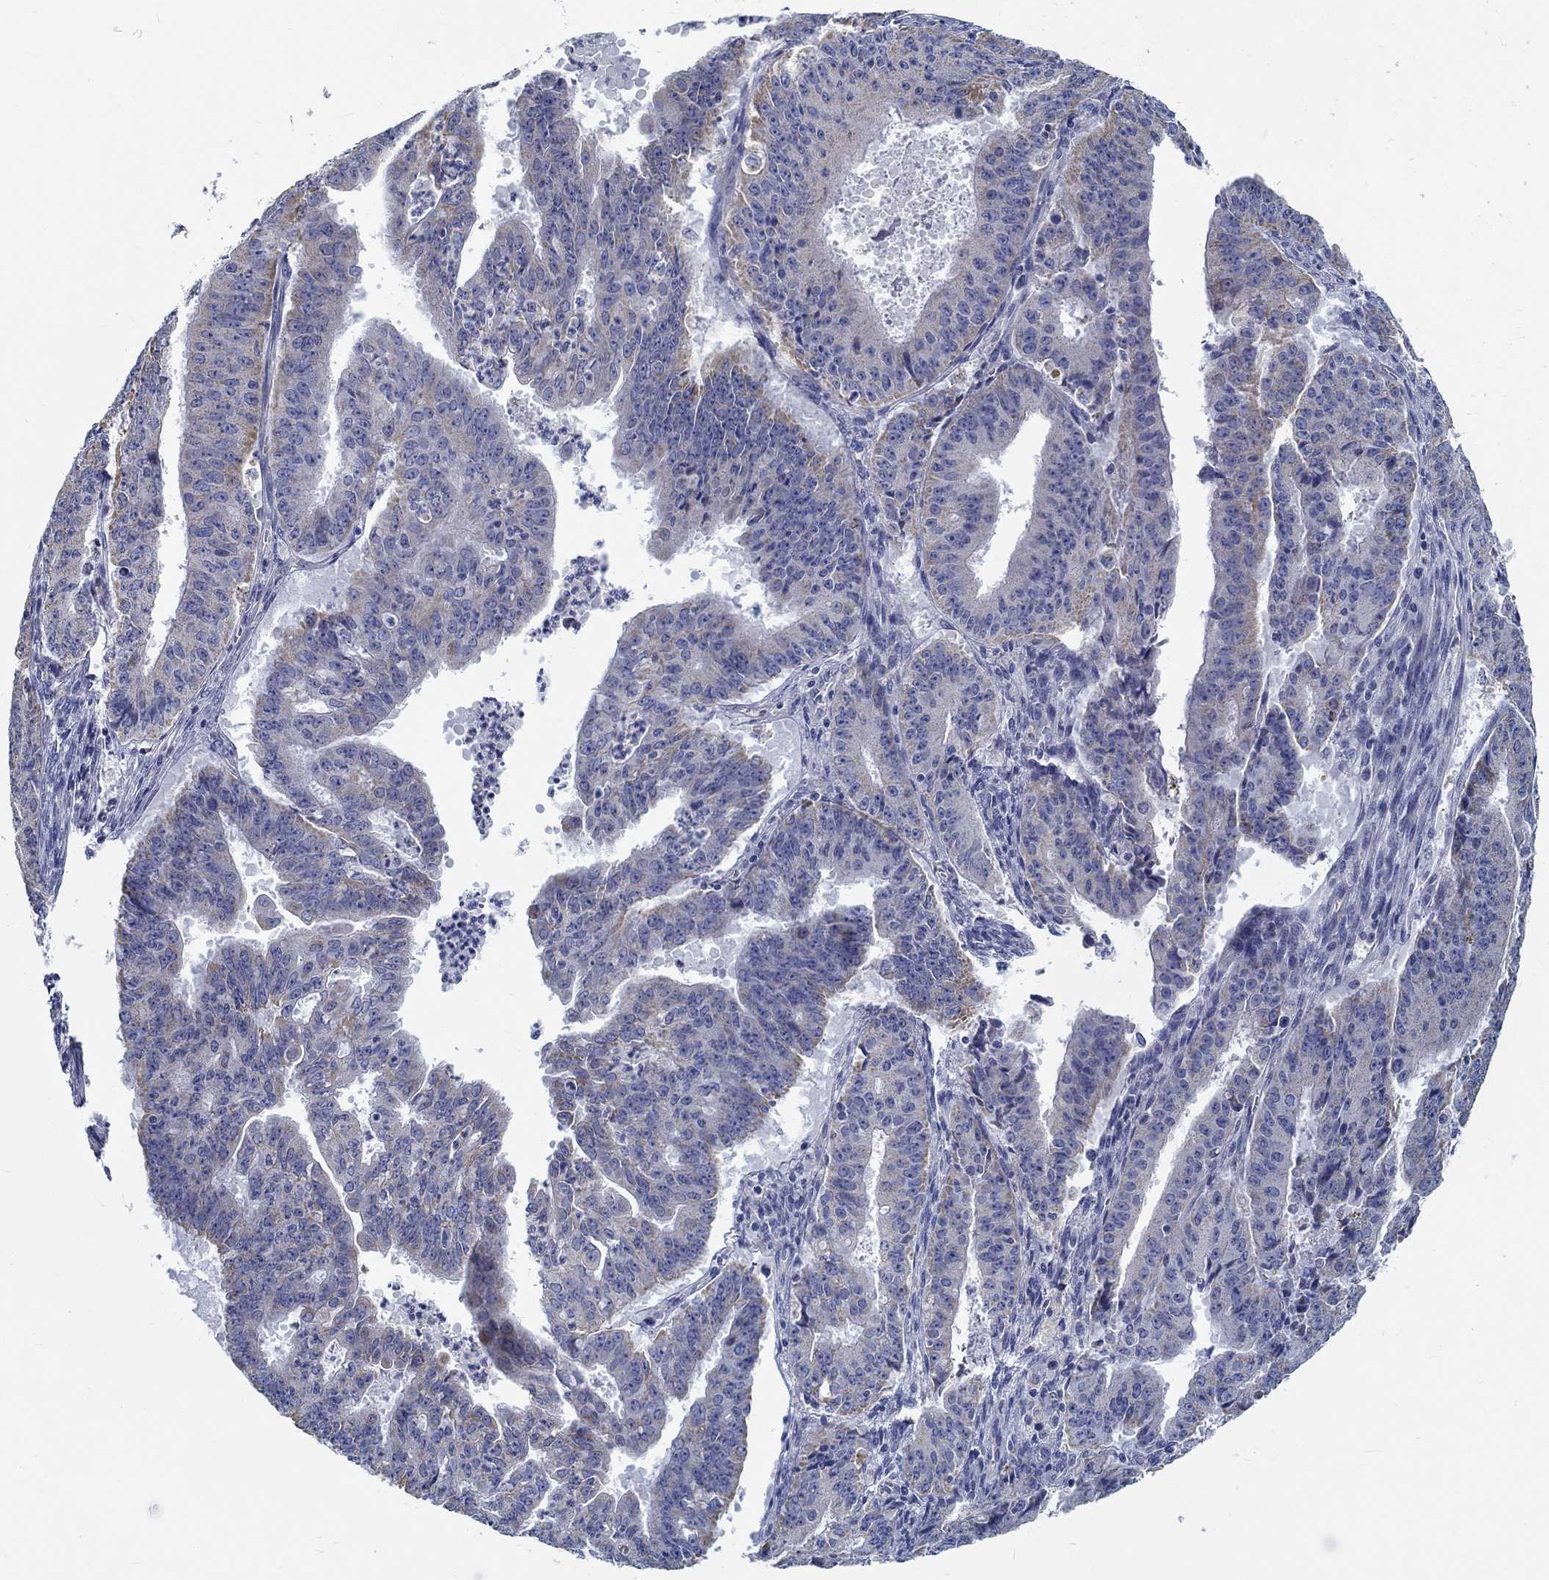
{"staining": {"intensity": "weak", "quantity": "<25%", "location": "cytoplasmic/membranous"}, "tissue": "ovarian cancer", "cell_type": "Tumor cells", "image_type": "cancer", "snomed": [{"axis": "morphology", "description": "Carcinoma, endometroid"}, {"axis": "topography", "description": "Ovary"}], "caption": "IHC photomicrograph of neoplastic tissue: endometroid carcinoma (ovarian) stained with DAB reveals no significant protein positivity in tumor cells. (DAB IHC, high magnification).", "gene": "MYBPC1", "patient": {"sex": "female", "age": 42}}